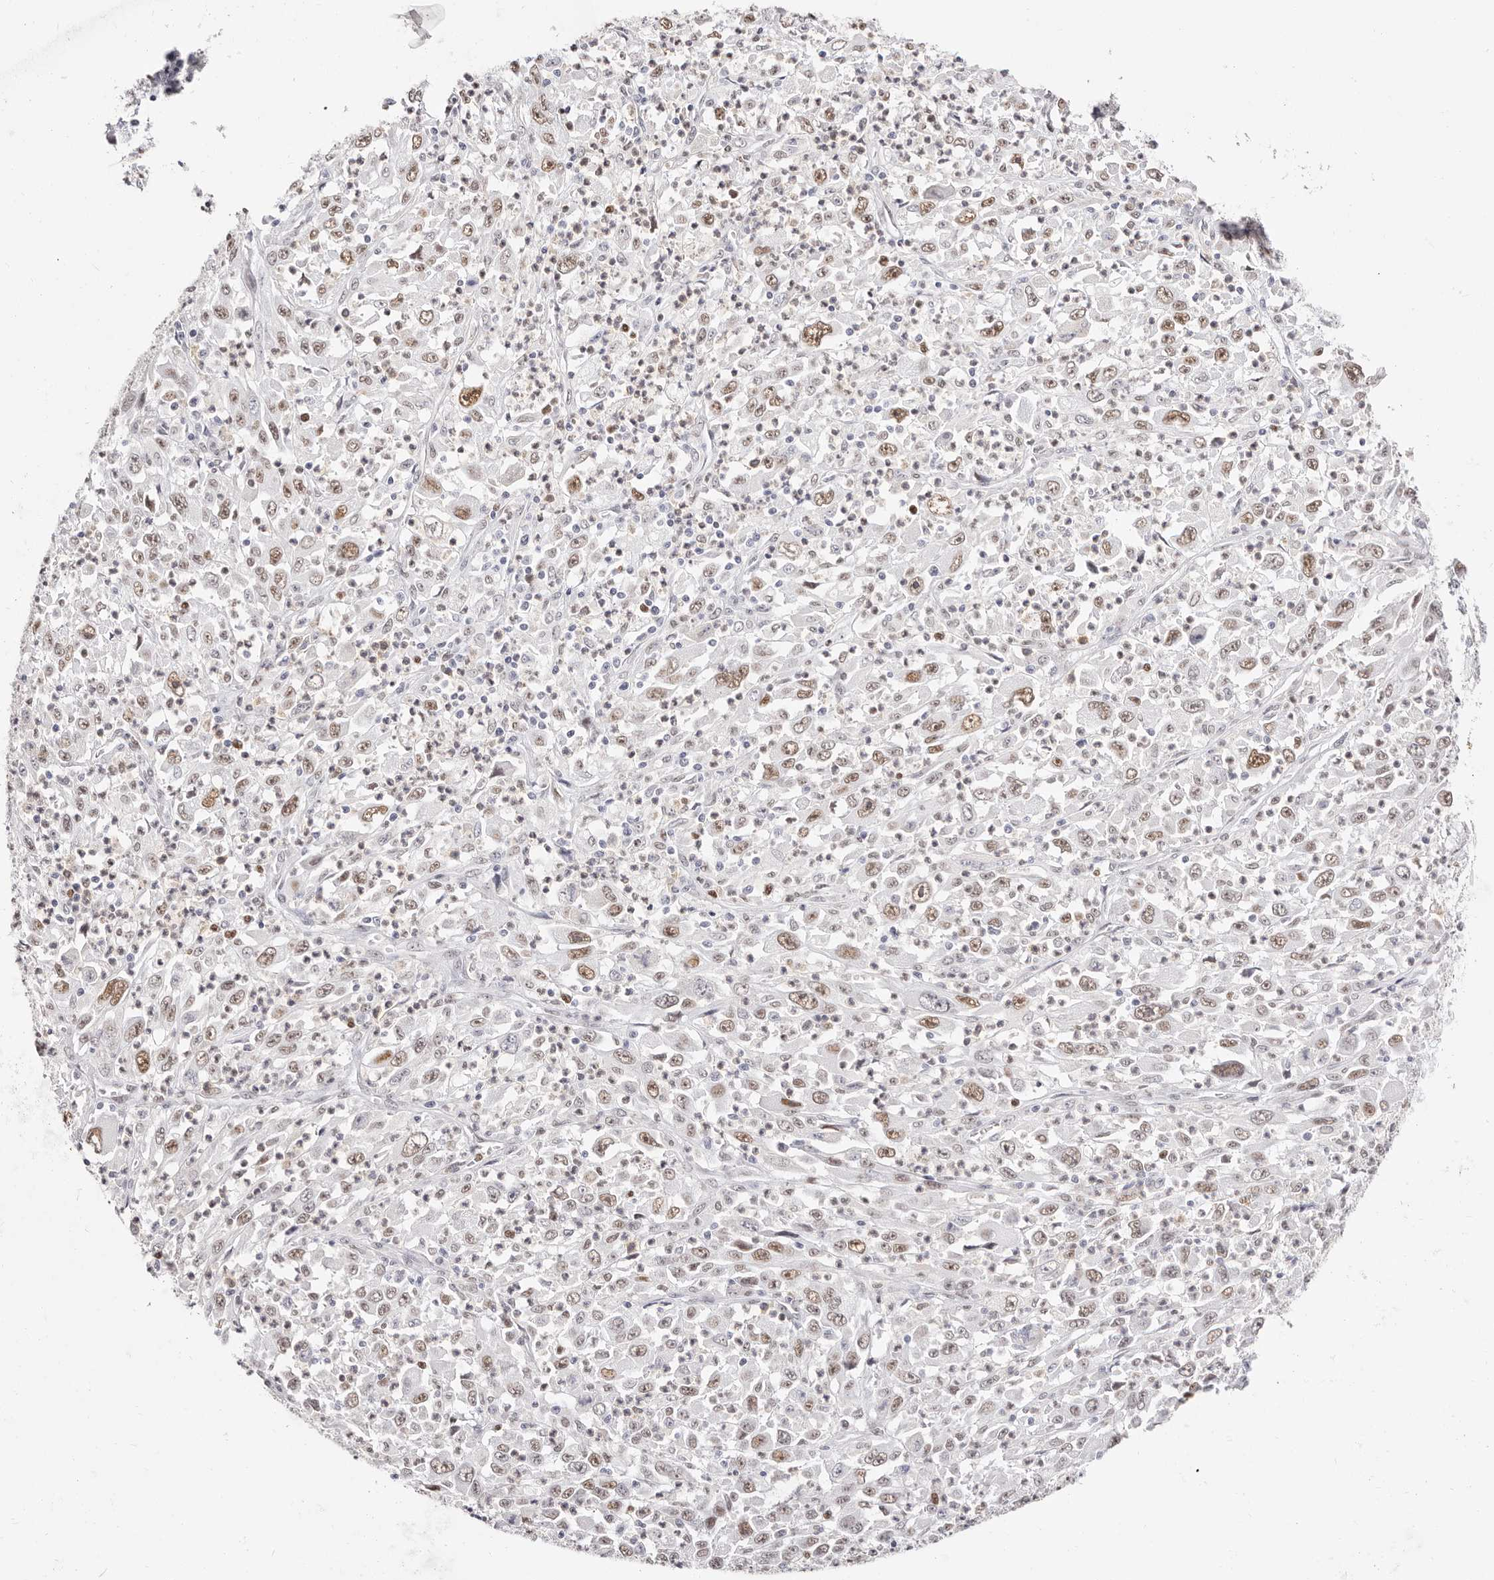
{"staining": {"intensity": "moderate", "quantity": "25%-75%", "location": "nuclear"}, "tissue": "melanoma", "cell_type": "Tumor cells", "image_type": "cancer", "snomed": [{"axis": "morphology", "description": "Malignant melanoma, Metastatic site"}, {"axis": "topography", "description": "Skin"}], "caption": "Human melanoma stained with a protein marker shows moderate staining in tumor cells.", "gene": "TKT", "patient": {"sex": "female", "age": 56}}